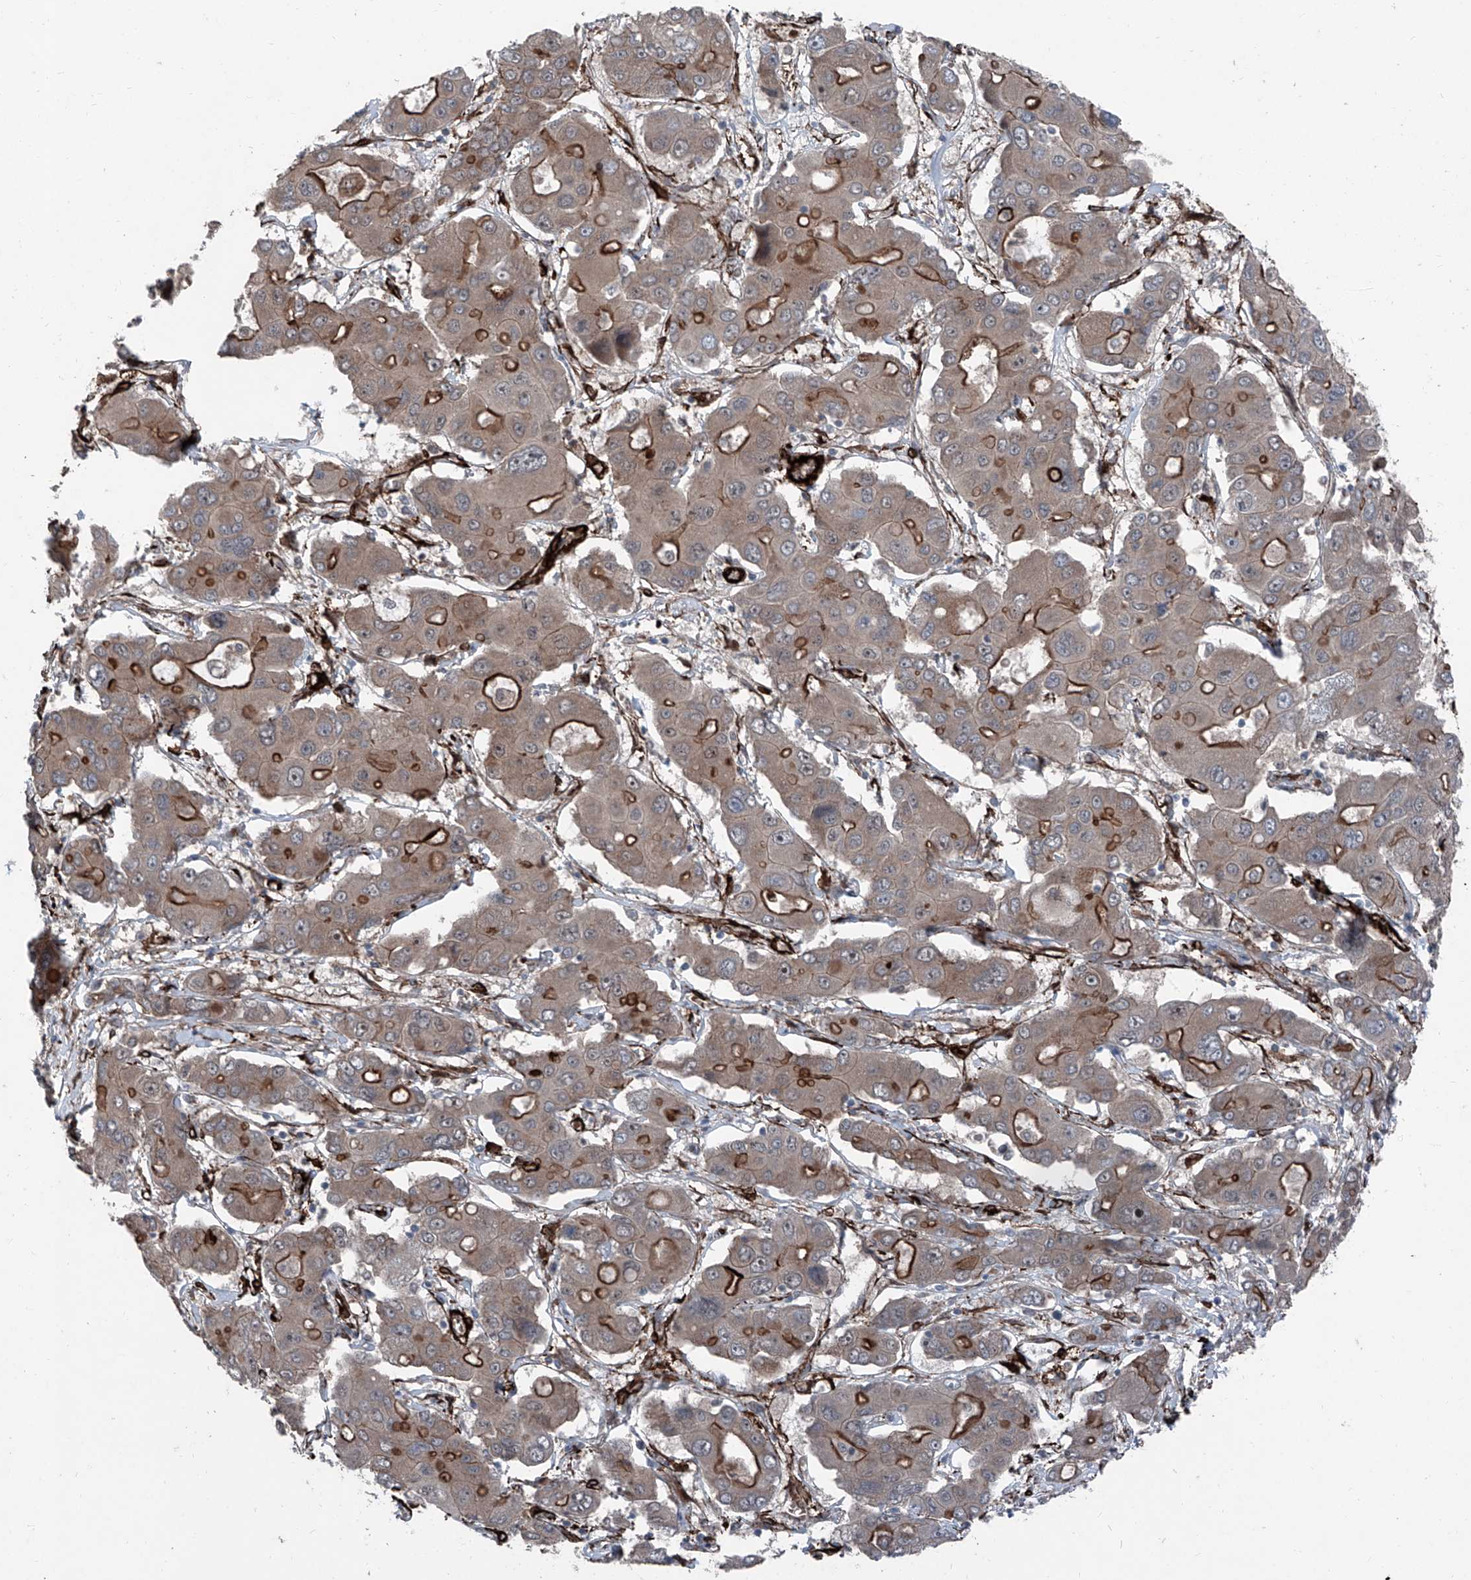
{"staining": {"intensity": "moderate", "quantity": "<25%", "location": "cytoplasmic/membranous"}, "tissue": "liver cancer", "cell_type": "Tumor cells", "image_type": "cancer", "snomed": [{"axis": "morphology", "description": "Cholangiocarcinoma"}, {"axis": "topography", "description": "Liver"}], "caption": "Liver cancer (cholangiocarcinoma) stained with immunohistochemistry exhibits moderate cytoplasmic/membranous positivity in about <25% of tumor cells.", "gene": "COA7", "patient": {"sex": "male", "age": 67}}